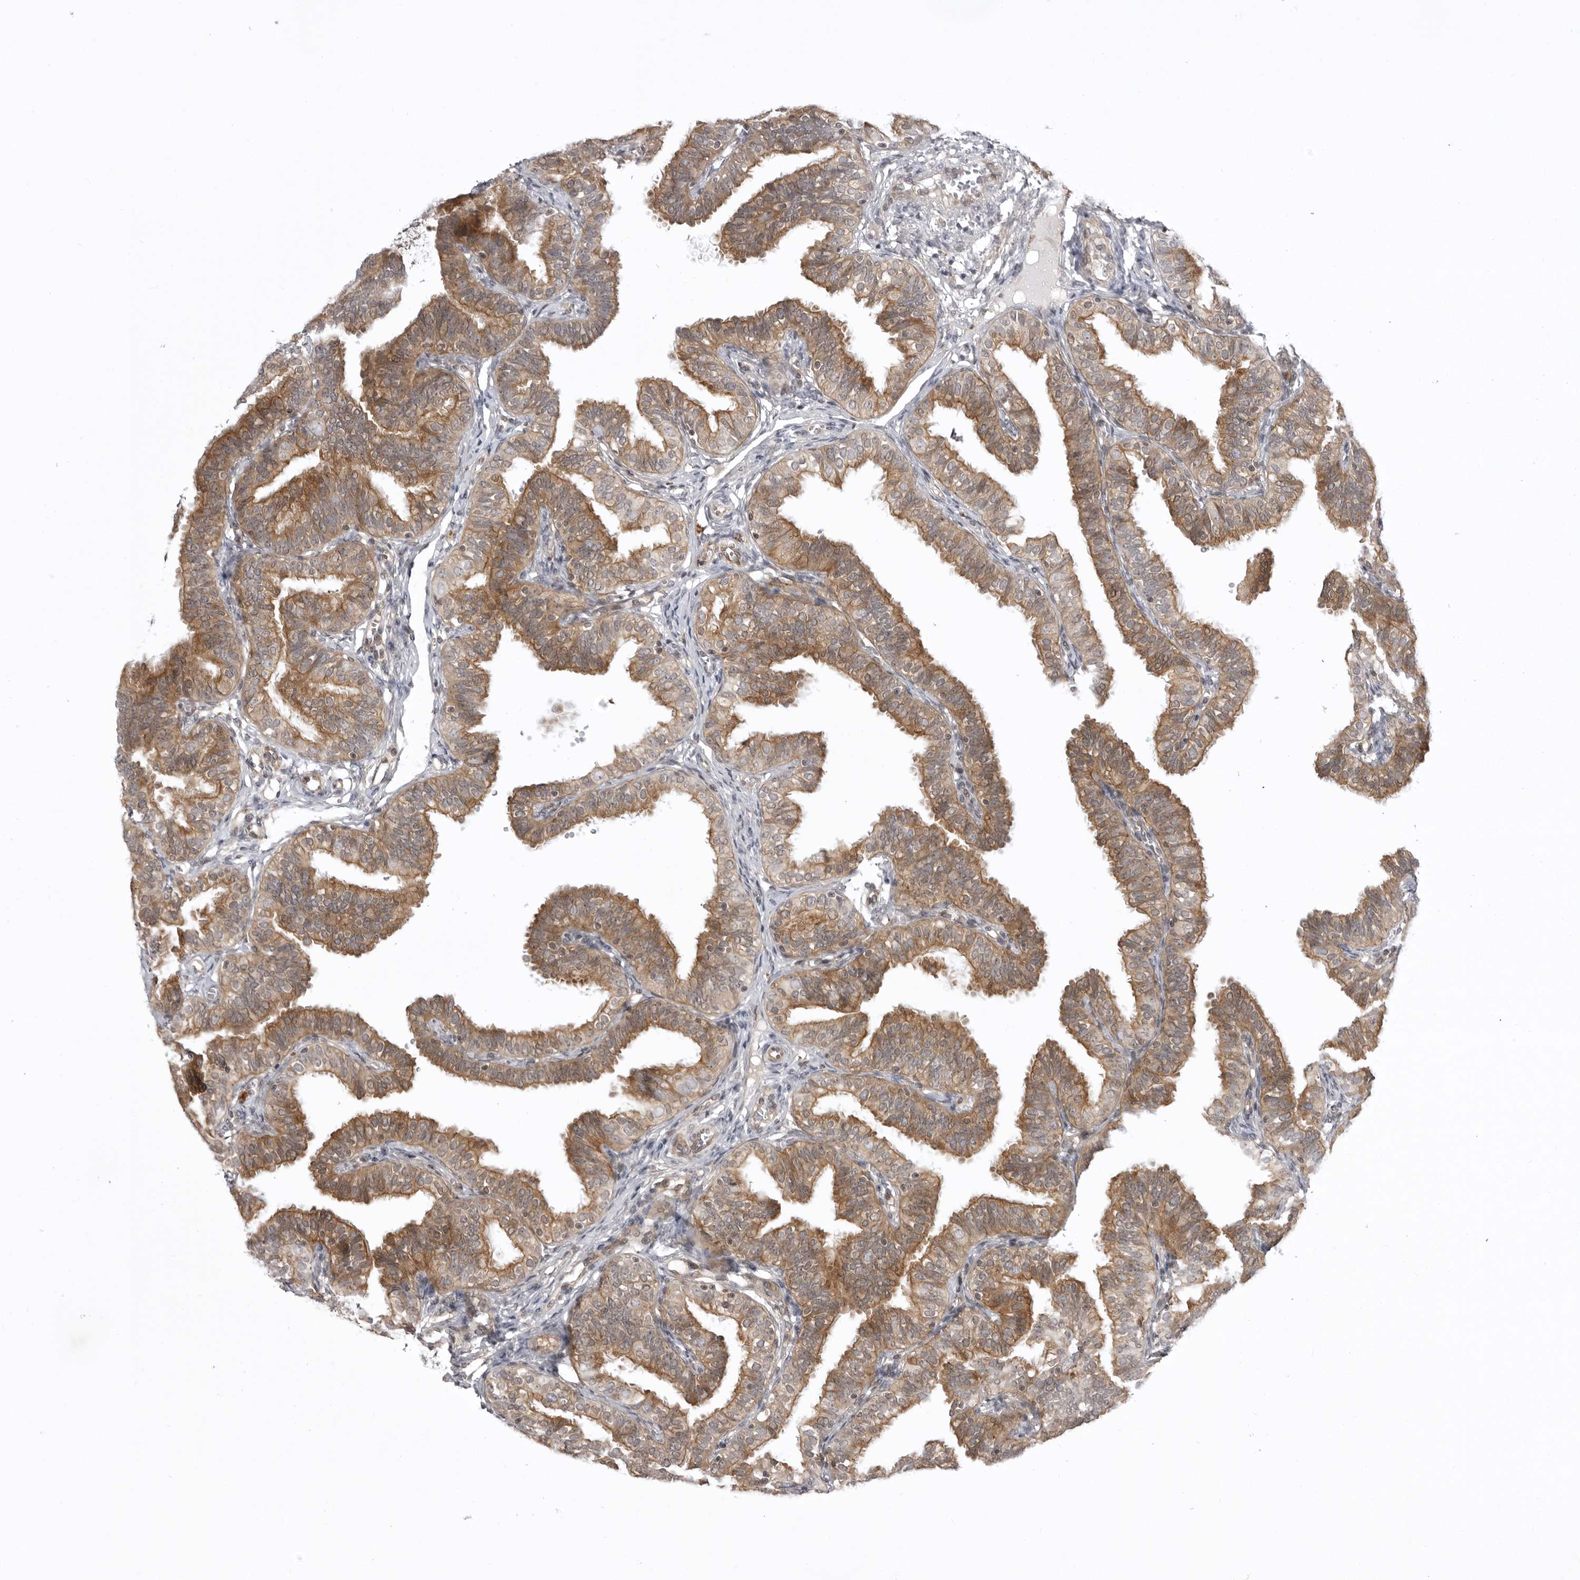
{"staining": {"intensity": "moderate", "quantity": ">75%", "location": "cytoplasmic/membranous"}, "tissue": "fallopian tube", "cell_type": "Glandular cells", "image_type": "normal", "snomed": [{"axis": "morphology", "description": "Normal tissue, NOS"}, {"axis": "topography", "description": "Fallopian tube"}], "caption": "Immunohistochemistry staining of normal fallopian tube, which demonstrates medium levels of moderate cytoplasmic/membranous expression in approximately >75% of glandular cells indicating moderate cytoplasmic/membranous protein expression. The staining was performed using DAB (brown) for protein detection and nuclei were counterstained in hematoxylin (blue).", "gene": "USP43", "patient": {"sex": "female", "age": 35}}